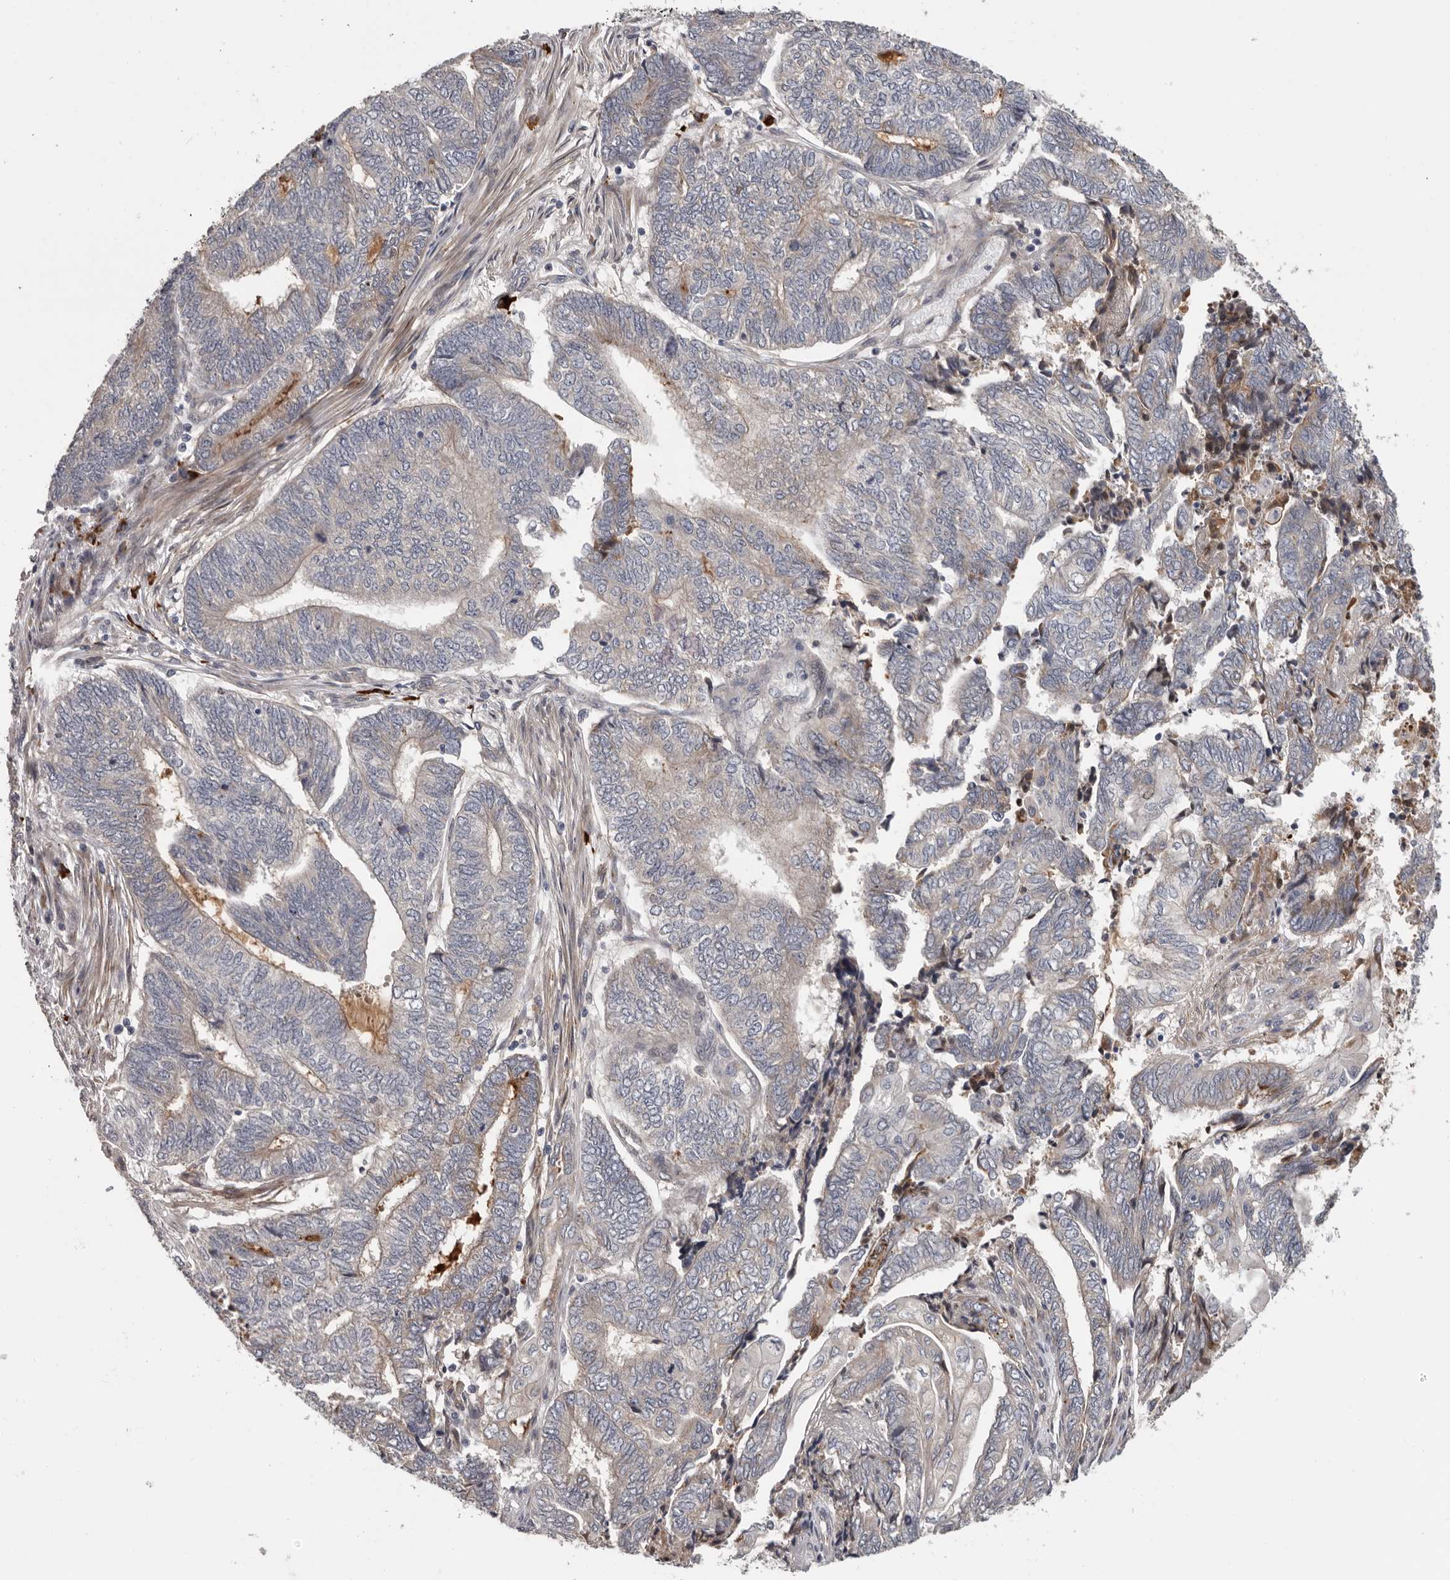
{"staining": {"intensity": "moderate", "quantity": "<25%", "location": "cytoplasmic/membranous"}, "tissue": "endometrial cancer", "cell_type": "Tumor cells", "image_type": "cancer", "snomed": [{"axis": "morphology", "description": "Adenocarcinoma, NOS"}, {"axis": "topography", "description": "Uterus"}, {"axis": "topography", "description": "Endometrium"}], "caption": "An image of endometrial adenocarcinoma stained for a protein shows moderate cytoplasmic/membranous brown staining in tumor cells.", "gene": "ATXN3L", "patient": {"sex": "female", "age": 70}}